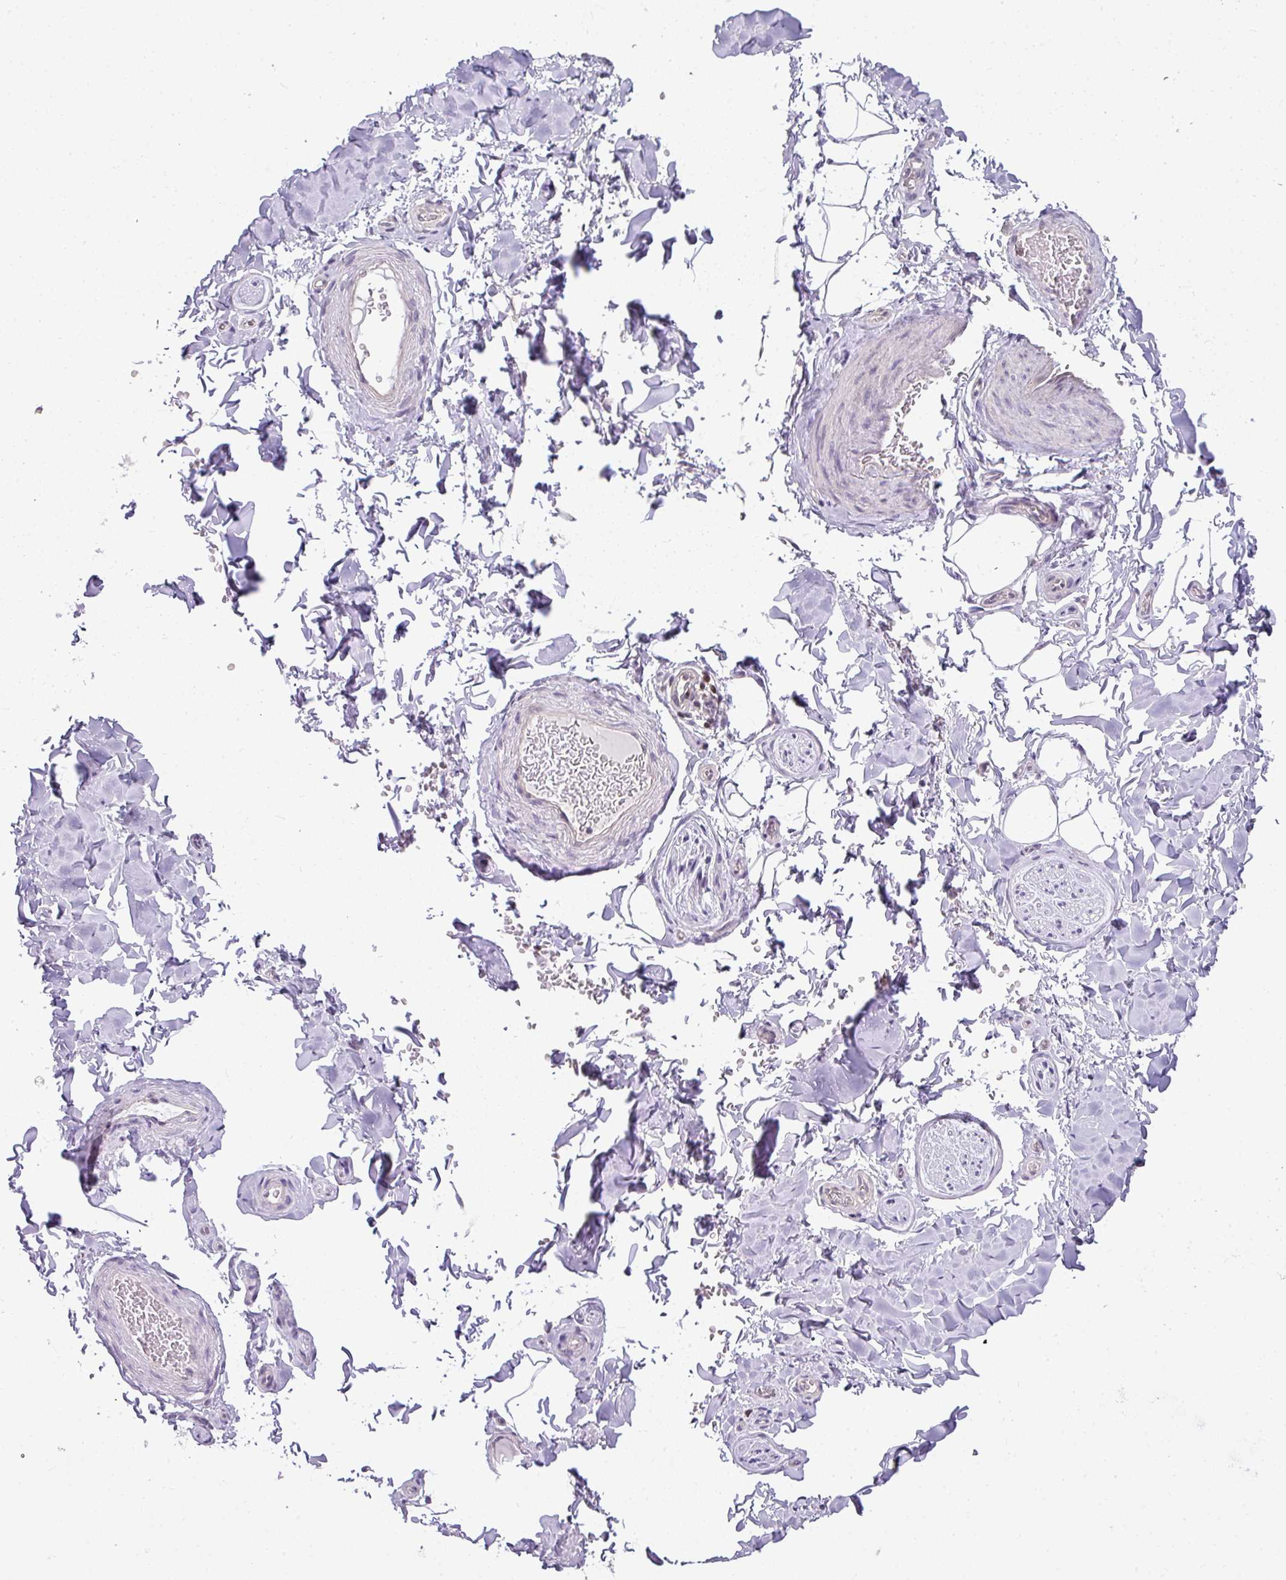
{"staining": {"intensity": "negative", "quantity": "none", "location": "none"}, "tissue": "adipose tissue", "cell_type": "Adipocytes", "image_type": "normal", "snomed": [{"axis": "morphology", "description": "Normal tissue, NOS"}, {"axis": "topography", "description": "Soft tissue"}, {"axis": "topography", "description": "Adipose tissue"}, {"axis": "topography", "description": "Vascular tissue"}, {"axis": "topography", "description": "Peripheral nerve tissue"}], "caption": "Histopathology image shows no significant protein positivity in adipocytes of benign adipose tissue. Brightfield microscopy of immunohistochemistry stained with DAB (brown) and hematoxylin (blue), captured at high magnification.", "gene": "STAT5A", "patient": {"sex": "male", "age": 46}}